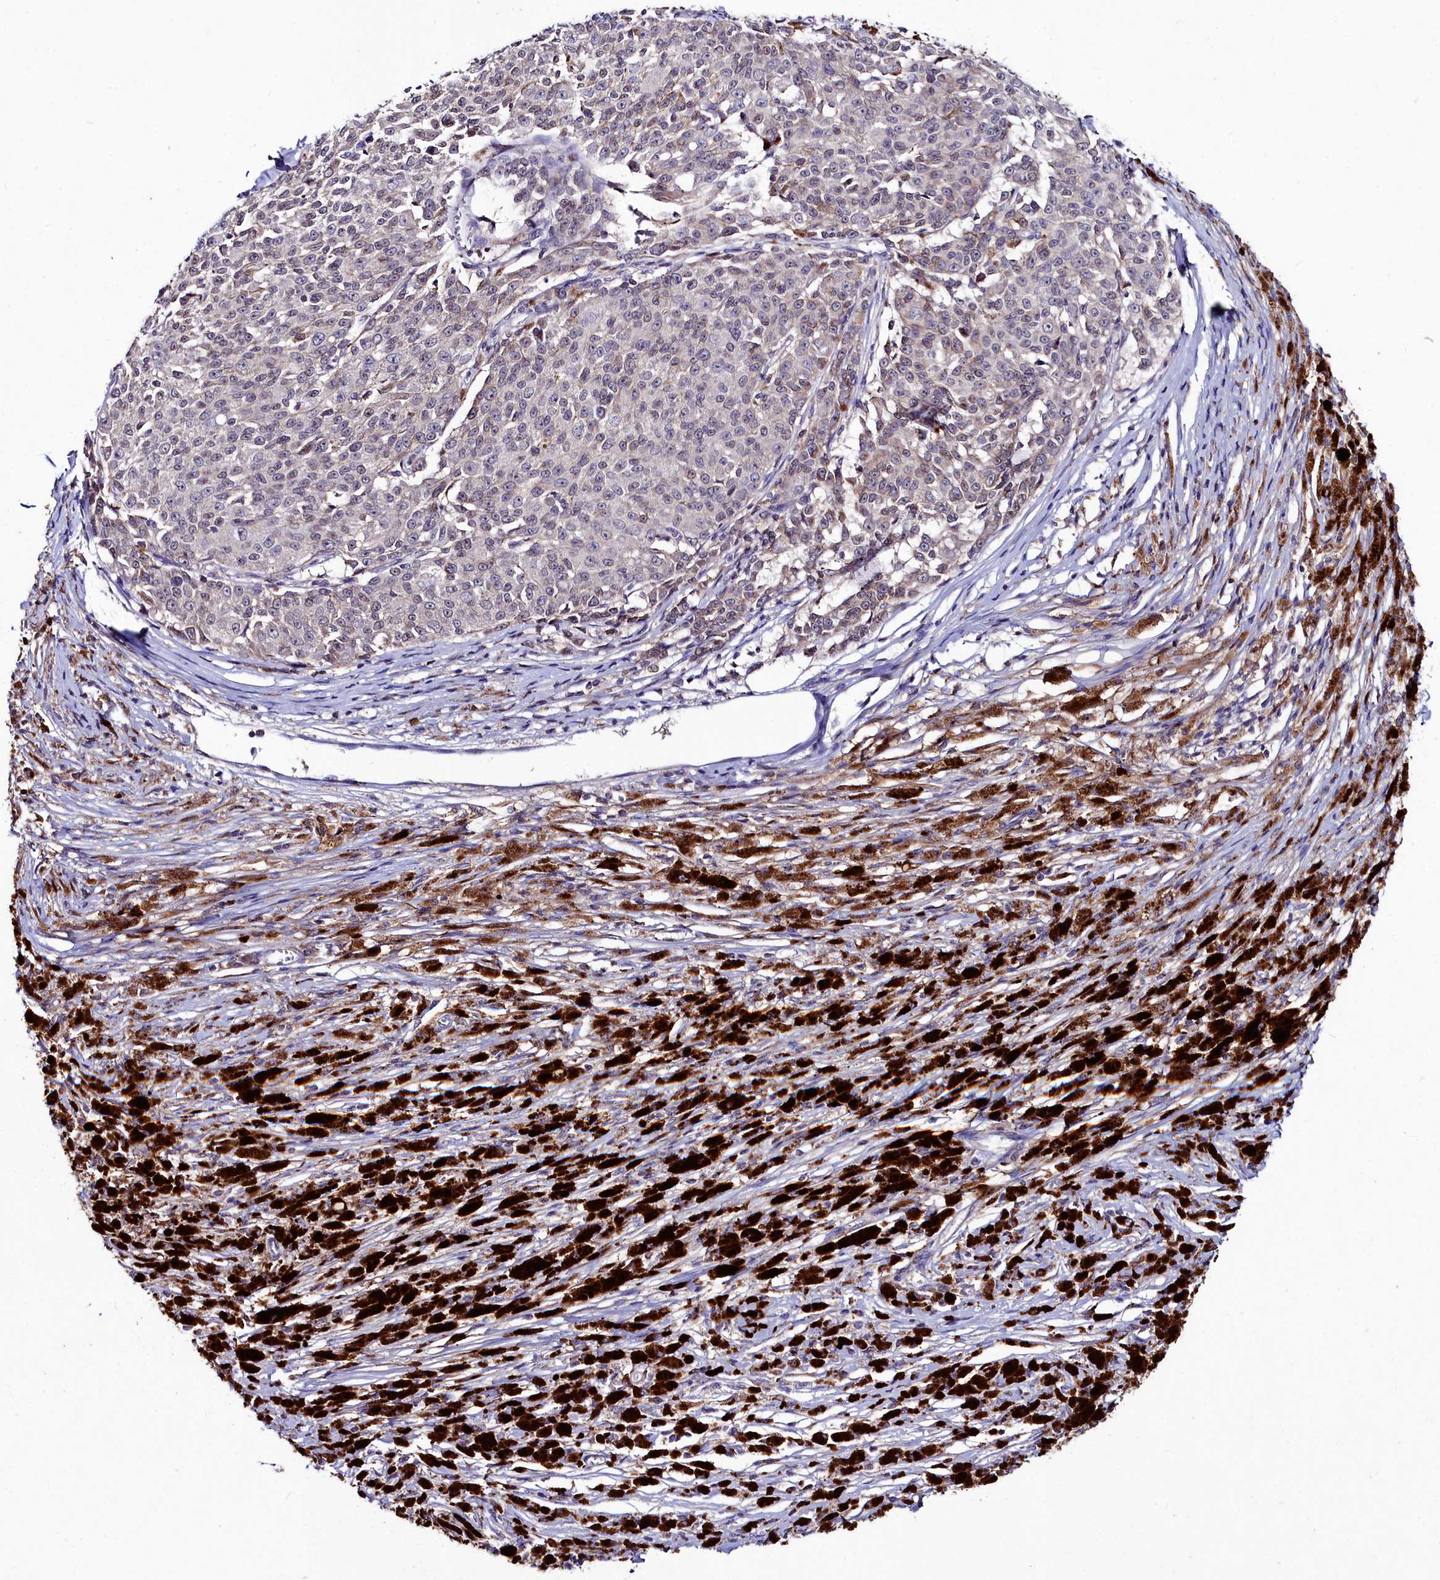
{"staining": {"intensity": "weak", "quantity": "25%-75%", "location": "cytoplasmic/membranous"}, "tissue": "melanoma", "cell_type": "Tumor cells", "image_type": "cancer", "snomed": [{"axis": "morphology", "description": "Malignant melanoma, NOS"}, {"axis": "topography", "description": "Skin"}], "caption": "Protein staining demonstrates weak cytoplasmic/membranous expression in approximately 25%-75% of tumor cells in melanoma.", "gene": "AMBRA1", "patient": {"sex": "female", "age": 52}}